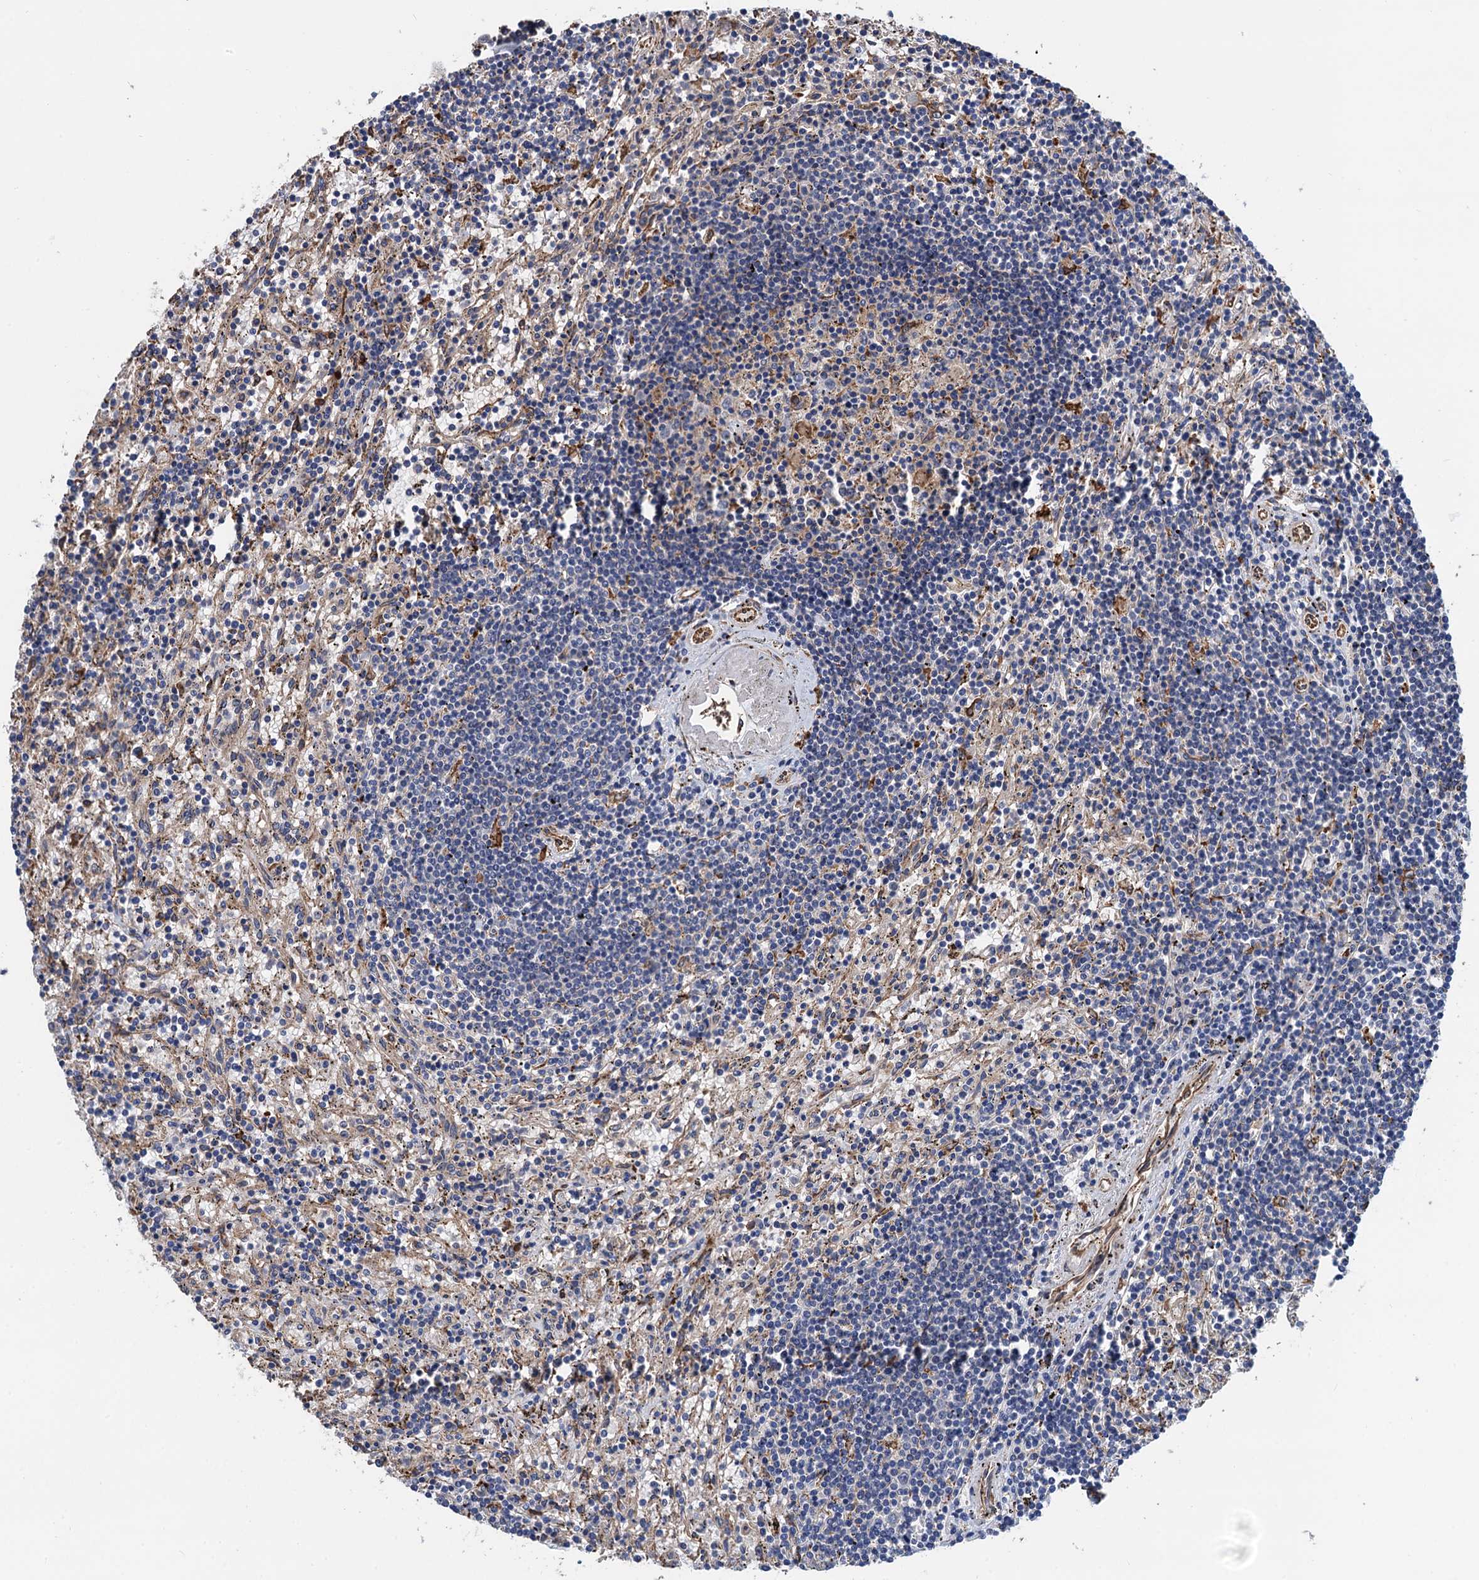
{"staining": {"intensity": "negative", "quantity": "none", "location": "none"}, "tissue": "lymphoma", "cell_type": "Tumor cells", "image_type": "cancer", "snomed": [{"axis": "morphology", "description": "Malignant lymphoma, non-Hodgkin's type, Low grade"}, {"axis": "topography", "description": "Spleen"}], "caption": "Photomicrograph shows no protein staining in tumor cells of lymphoma tissue.", "gene": "CNNM1", "patient": {"sex": "male", "age": 76}}